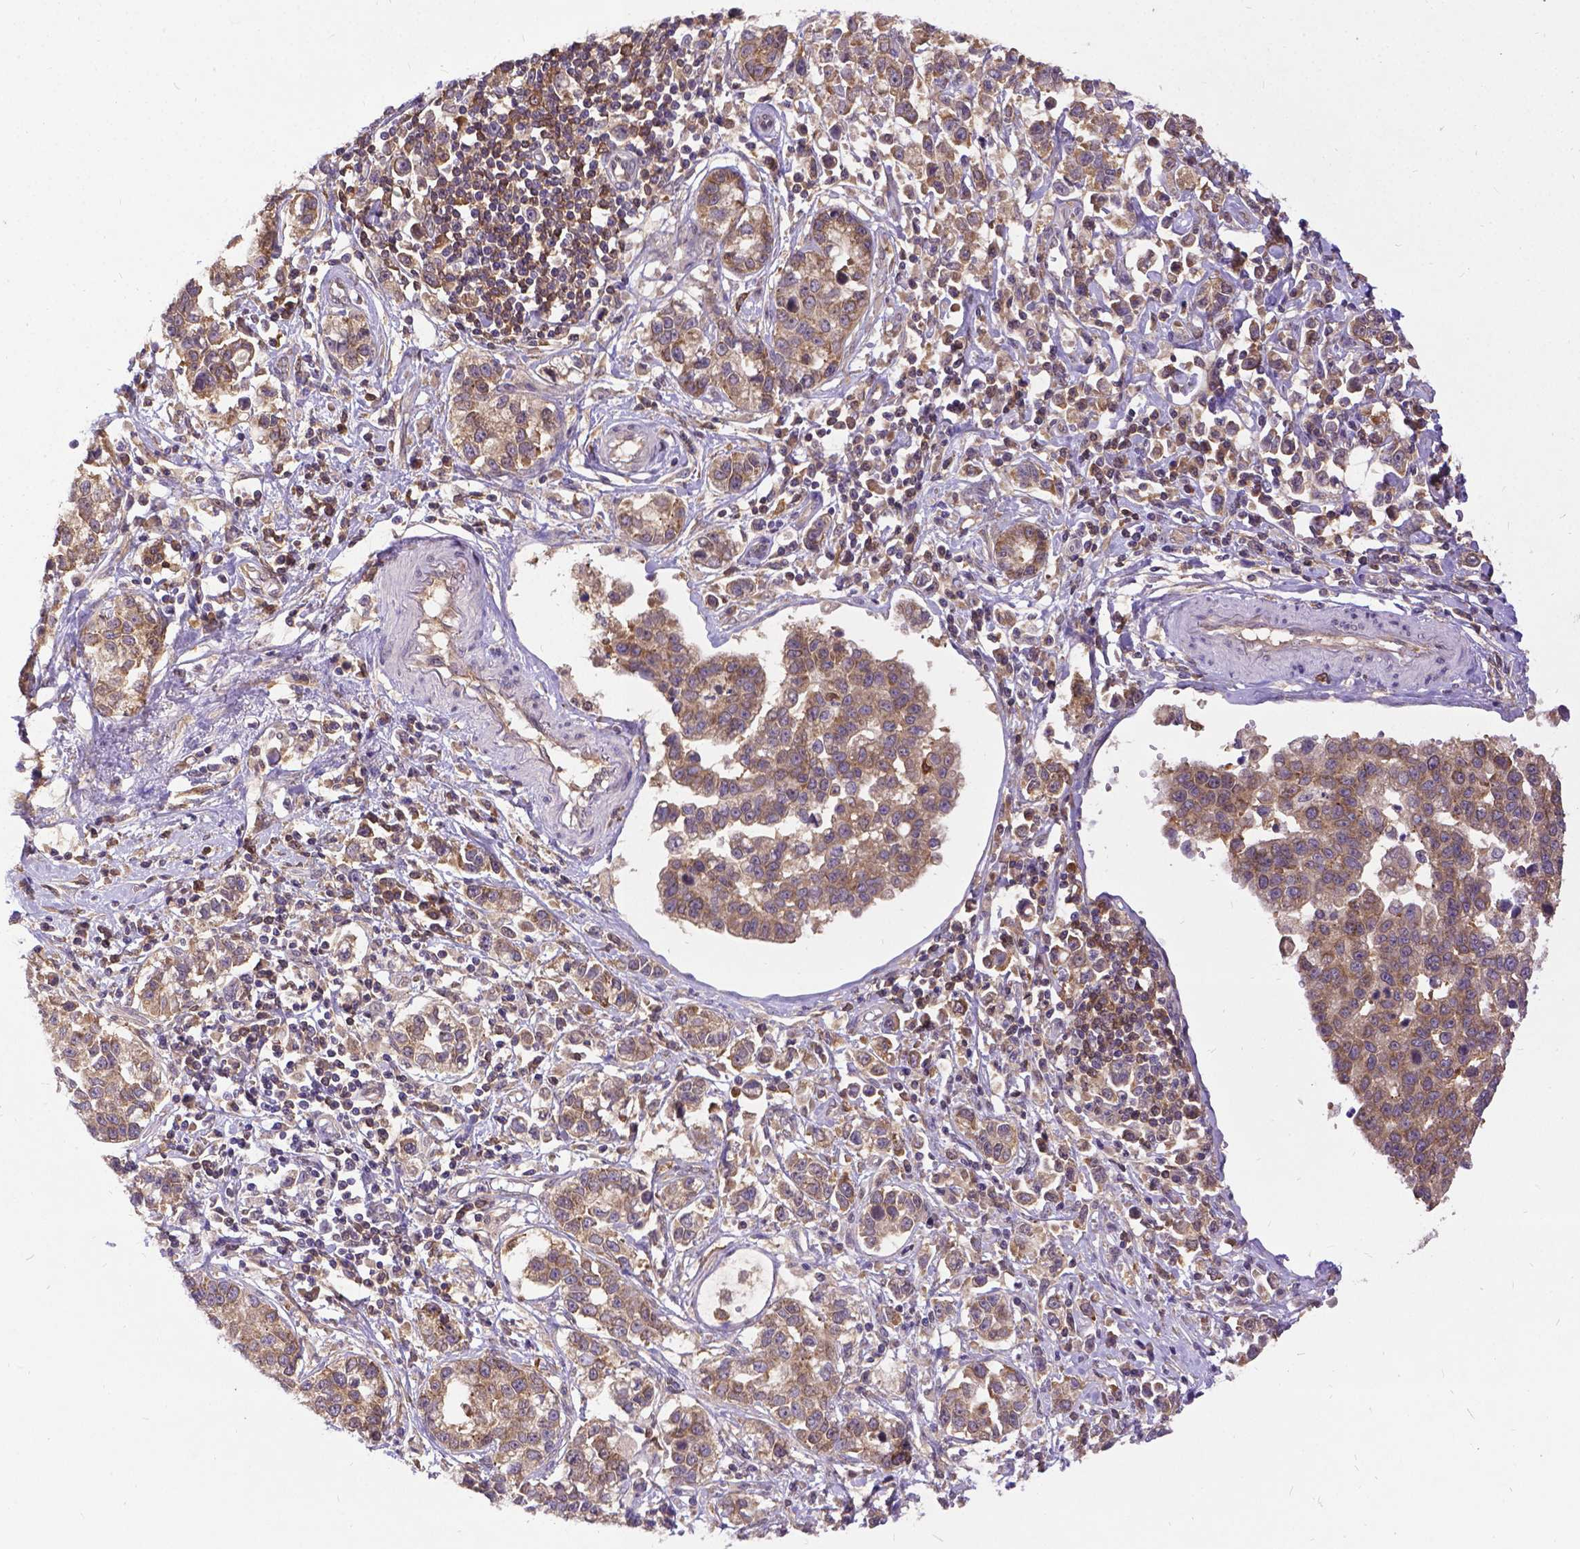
{"staining": {"intensity": "moderate", "quantity": ">75%", "location": "cytoplasmic/membranous"}, "tissue": "stomach cancer", "cell_type": "Tumor cells", "image_type": "cancer", "snomed": [{"axis": "morphology", "description": "Adenocarcinoma, NOS"}, {"axis": "topography", "description": "Stomach"}], "caption": "The micrograph demonstrates staining of adenocarcinoma (stomach), revealing moderate cytoplasmic/membranous protein staining (brown color) within tumor cells.", "gene": "DENND6A", "patient": {"sex": "male", "age": 93}}